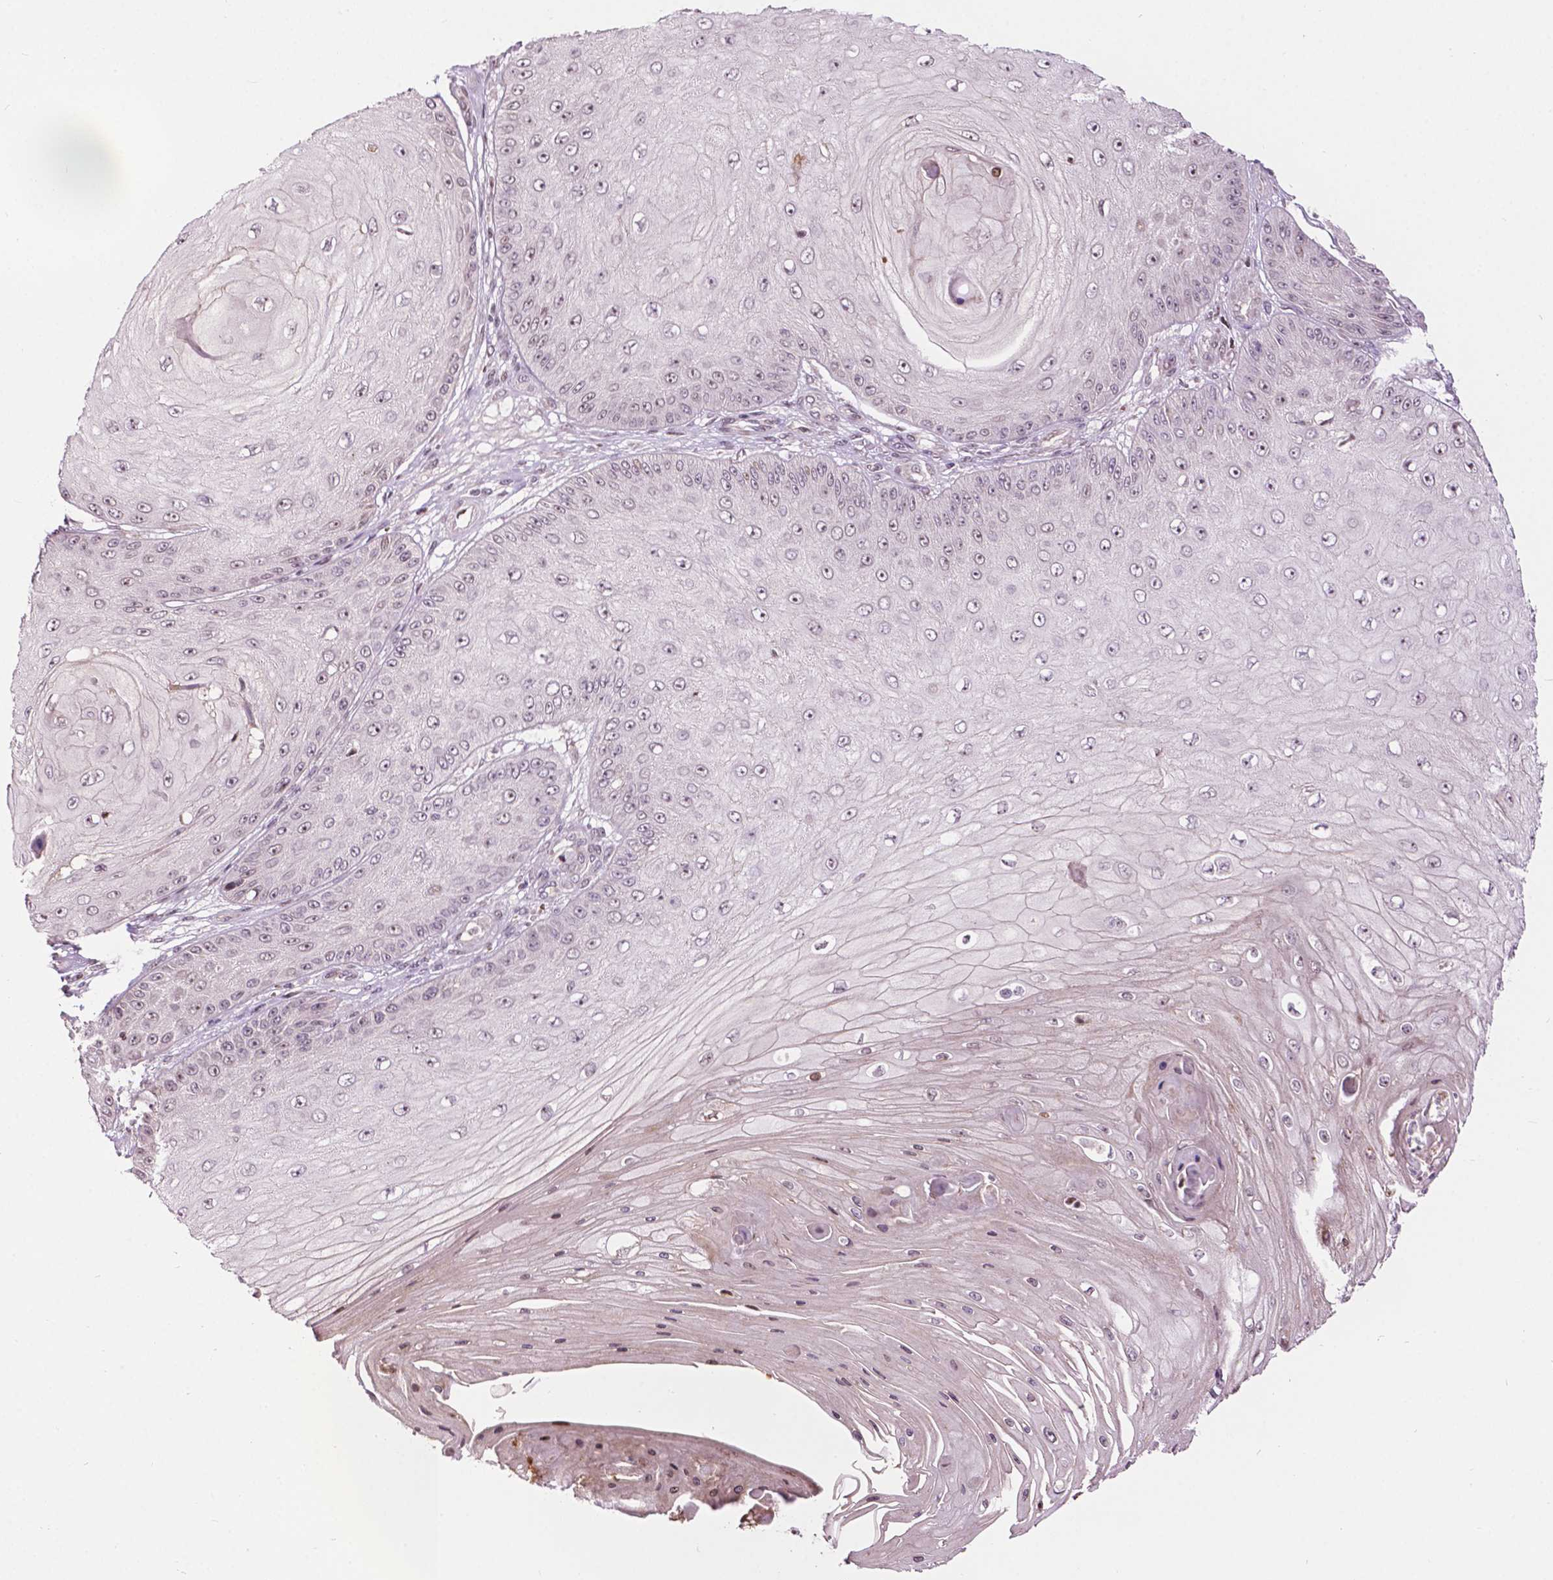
{"staining": {"intensity": "negative", "quantity": "none", "location": "none"}, "tissue": "skin cancer", "cell_type": "Tumor cells", "image_type": "cancer", "snomed": [{"axis": "morphology", "description": "Squamous cell carcinoma, NOS"}, {"axis": "topography", "description": "Skin"}], "caption": "High magnification brightfield microscopy of squamous cell carcinoma (skin) stained with DAB (brown) and counterstained with hematoxylin (blue): tumor cells show no significant staining.", "gene": "PTPN18", "patient": {"sex": "male", "age": 70}}